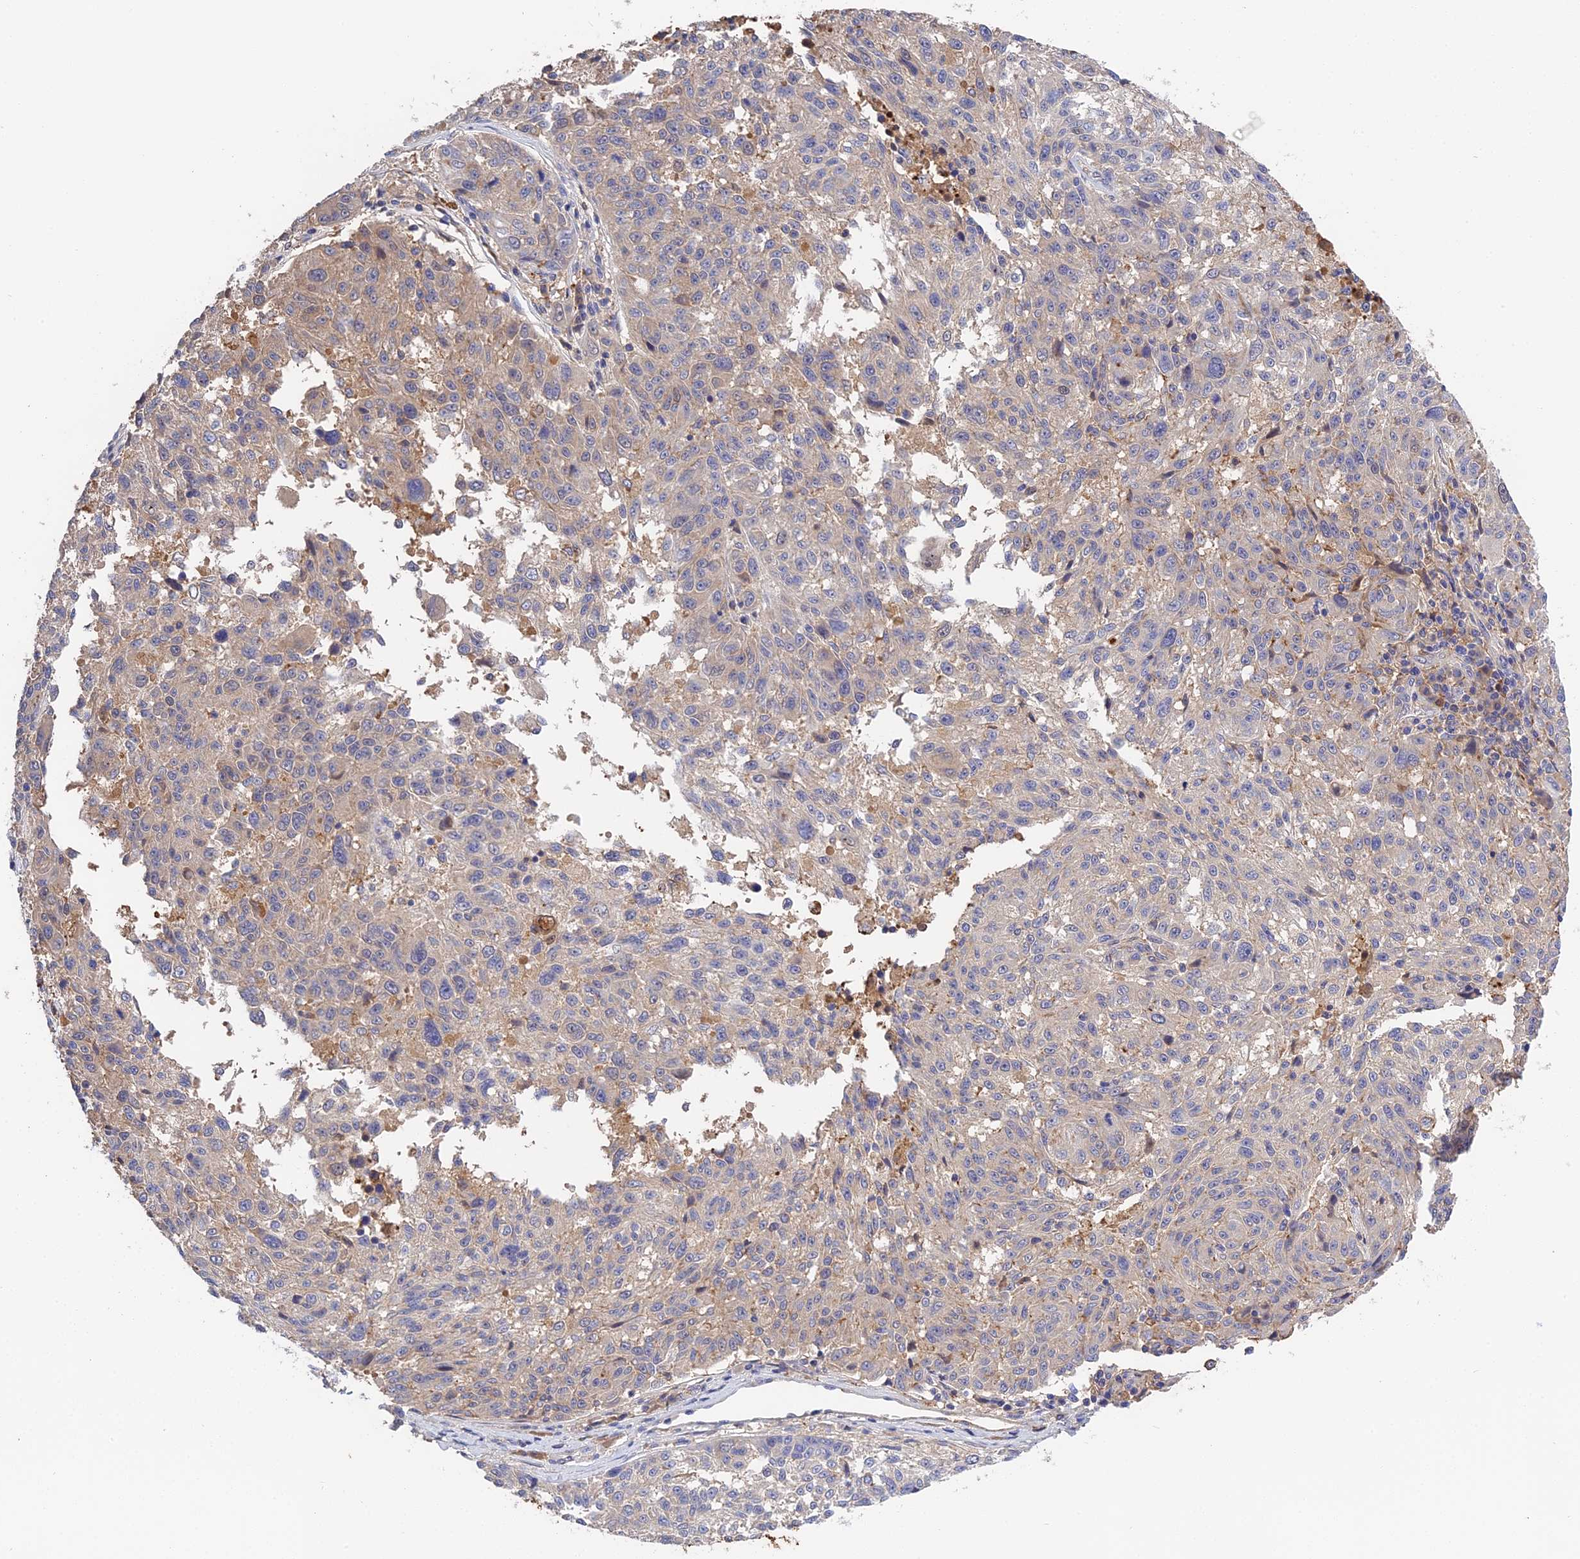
{"staining": {"intensity": "weak", "quantity": "<25%", "location": "cytoplasmic/membranous"}, "tissue": "melanoma", "cell_type": "Tumor cells", "image_type": "cancer", "snomed": [{"axis": "morphology", "description": "Malignant melanoma, NOS"}, {"axis": "topography", "description": "Skin"}], "caption": "Melanoma was stained to show a protein in brown. There is no significant staining in tumor cells.", "gene": "PZP", "patient": {"sex": "male", "age": 53}}